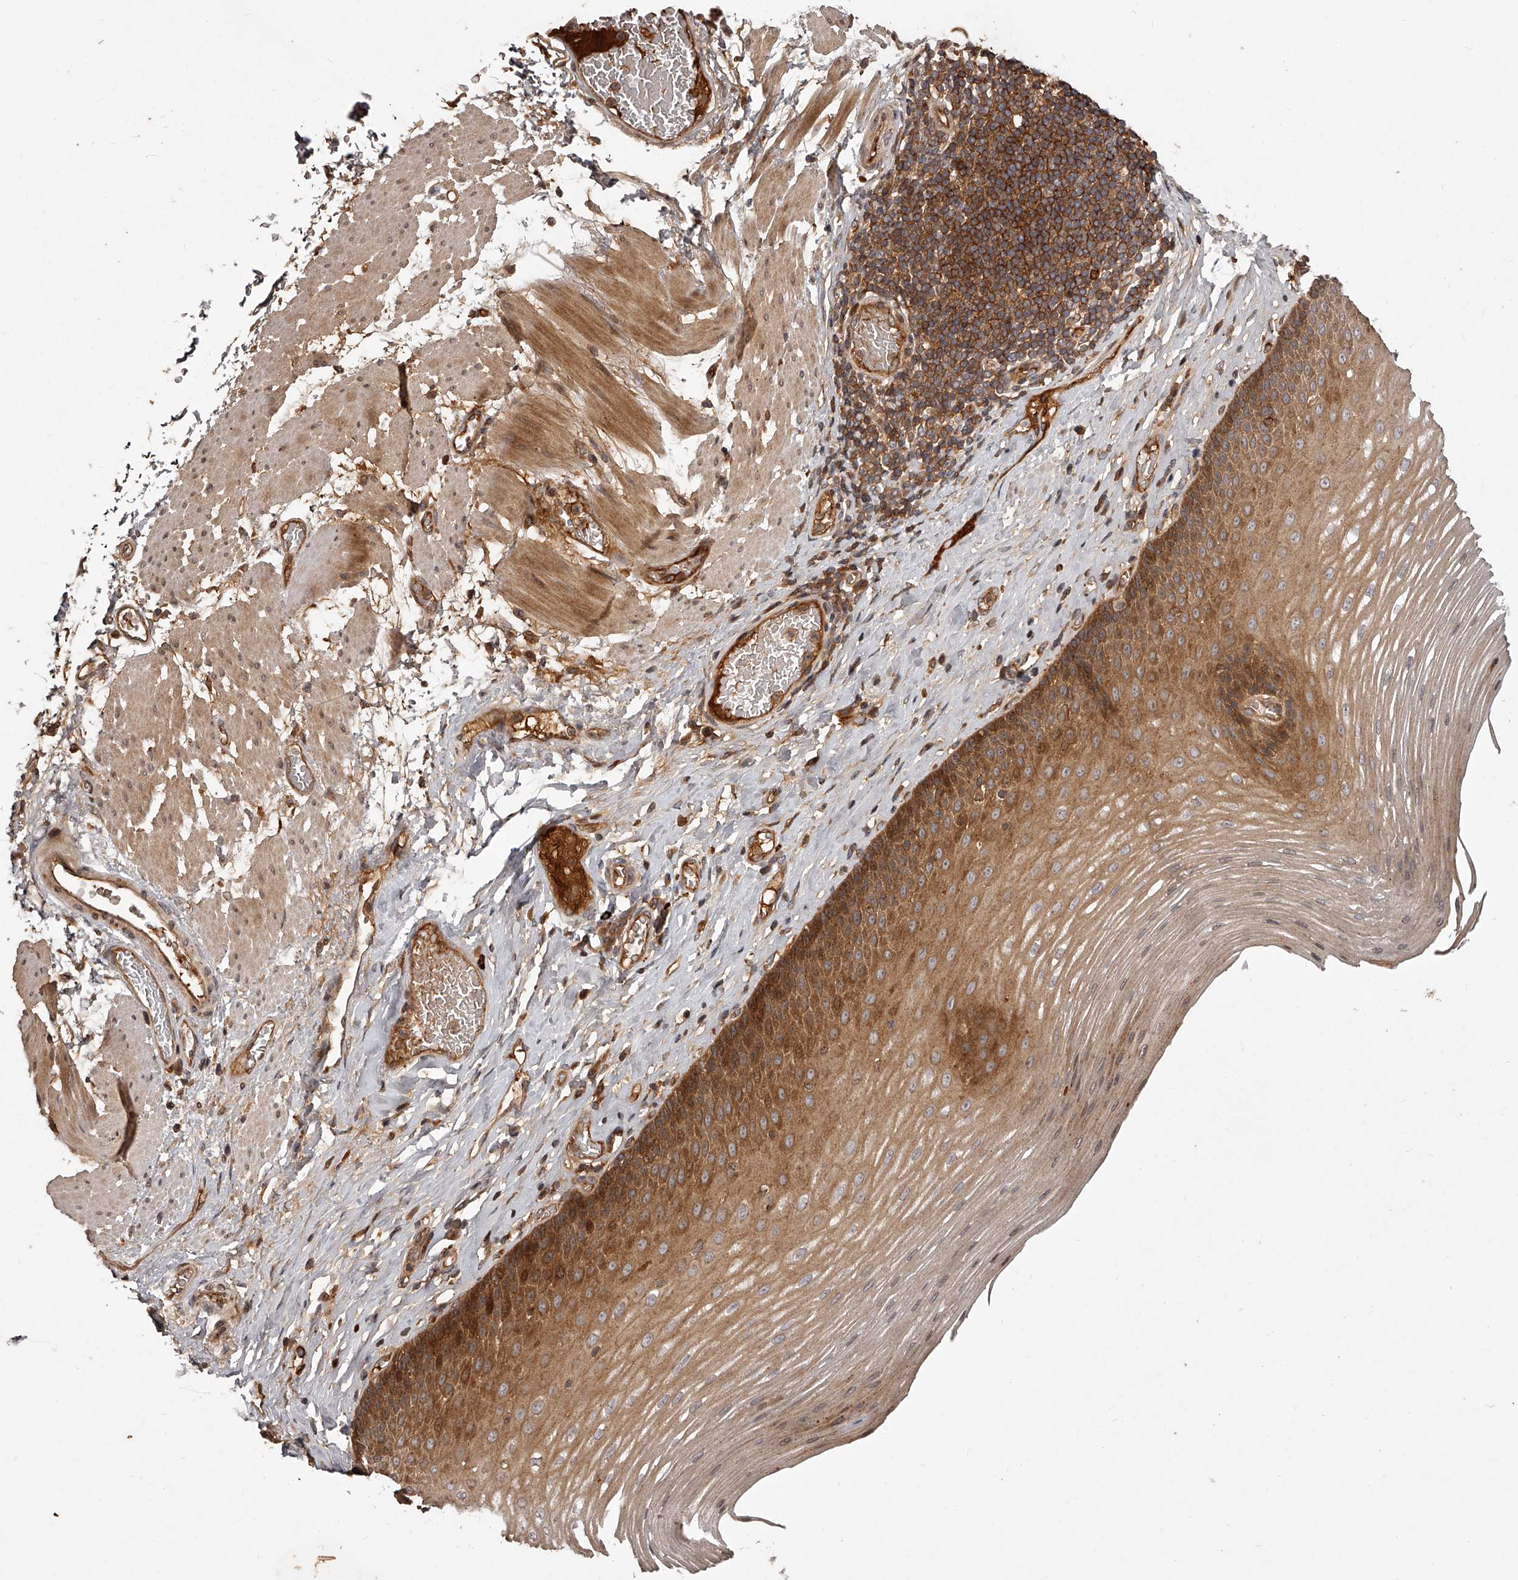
{"staining": {"intensity": "moderate", "quantity": ">75%", "location": "cytoplasmic/membranous,nuclear"}, "tissue": "esophagus", "cell_type": "Squamous epithelial cells", "image_type": "normal", "snomed": [{"axis": "morphology", "description": "Normal tissue, NOS"}, {"axis": "topography", "description": "Esophagus"}], "caption": "This micrograph exhibits benign esophagus stained with IHC to label a protein in brown. The cytoplasmic/membranous,nuclear of squamous epithelial cells show moderate positivity for the protein. Nuclei are counter-stained blue.", "gene": "CRYZL1", "patient": {"sex": "male", "age": 62}}